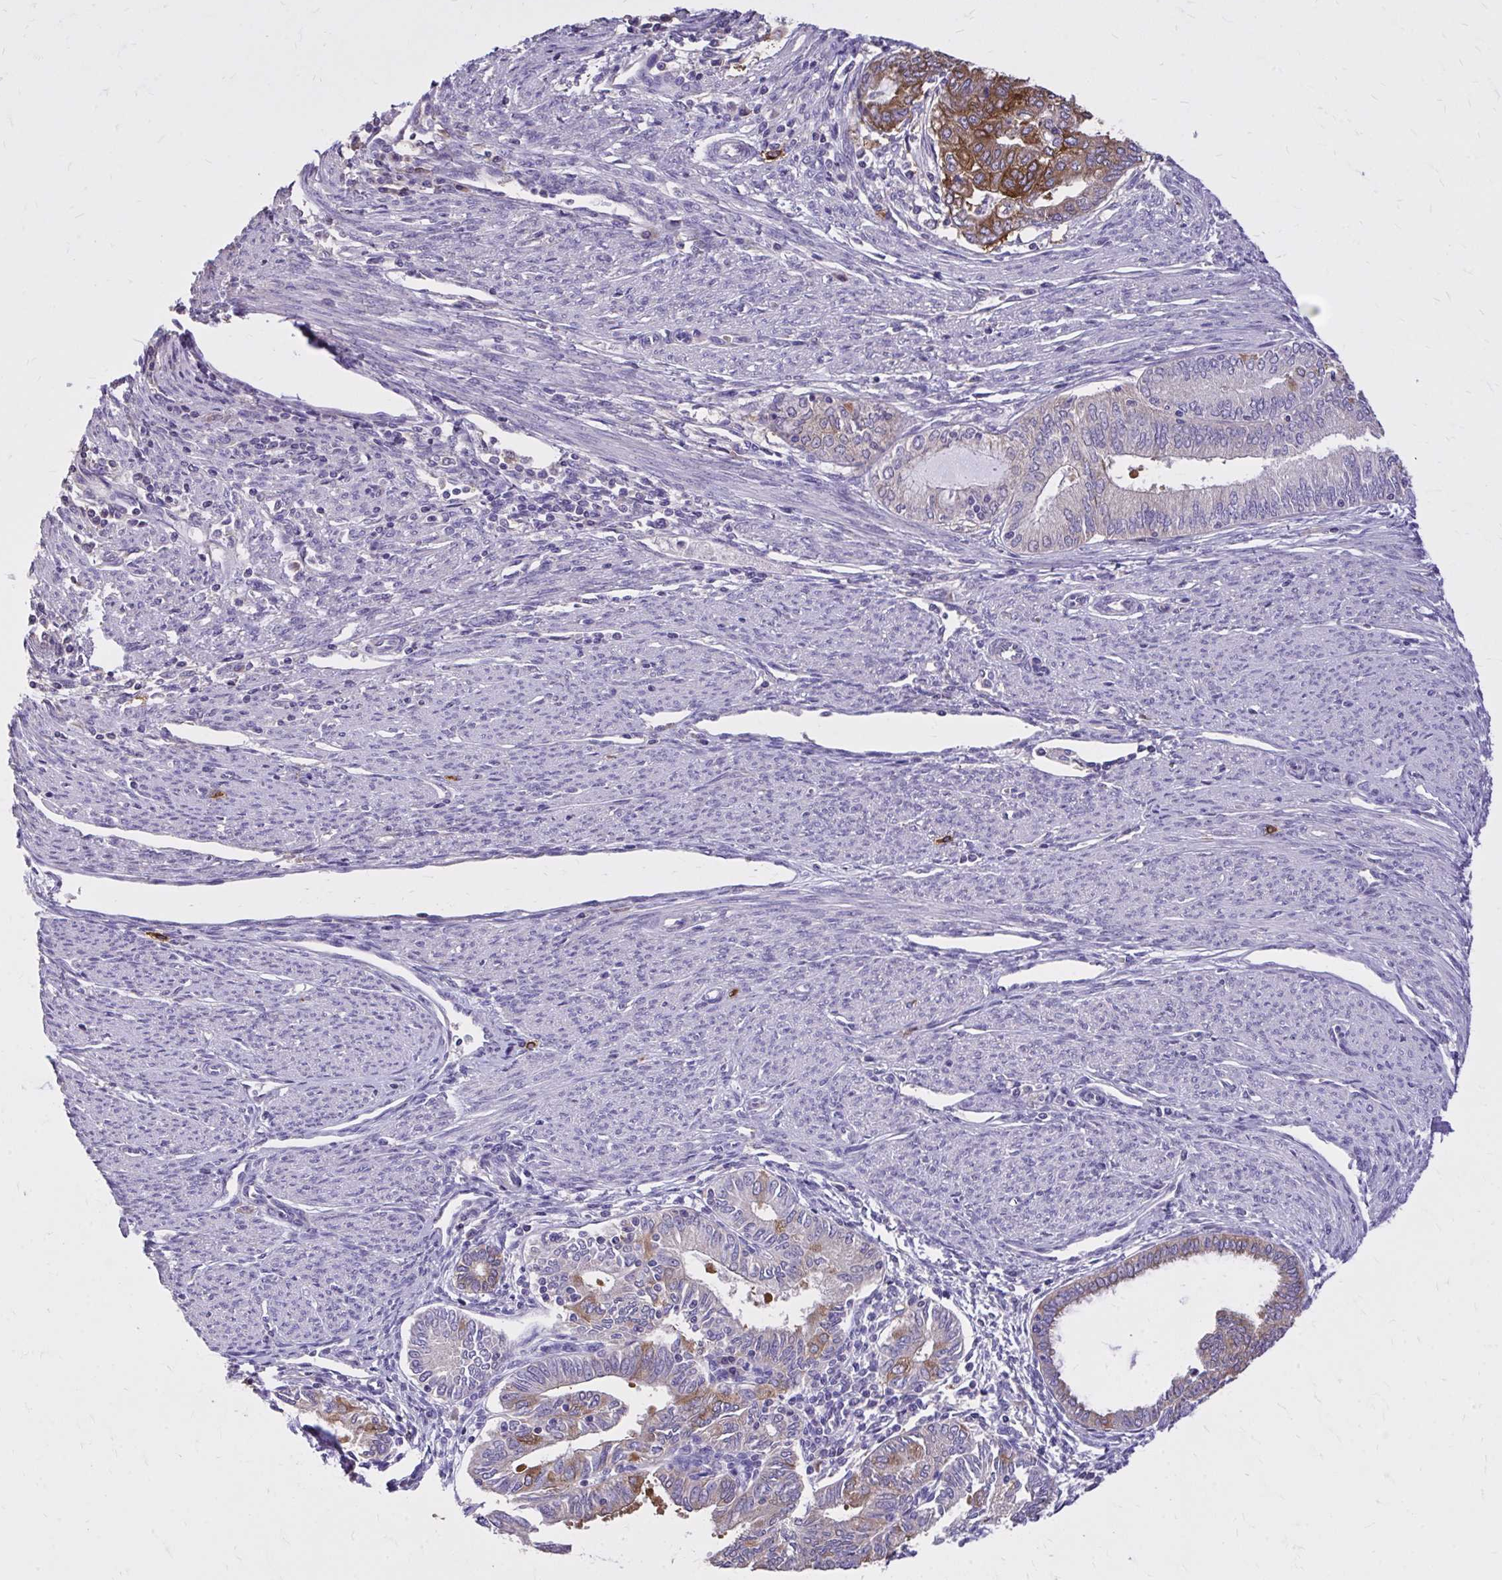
{"staining": {"intensity": "moderate", "quantity": "25%-75%", "location": "cytoplasmic/membranous"}, "tissue": "endometrial cancer", "cell_type": "Tumor cells", "image_type": "cancer", "snomed": [{"axis": "morphology", "description": "Adenocarcinoma, NOS"}, {"axis": "topography", "description": "Endometrium"}], "caption": "Human adenocarcinoma (endometrial) stained with a protein marker displays moderate staining in tumor cells.", "gene": "EPB41L1", "patient": {"sex": "female", "age": 79}}